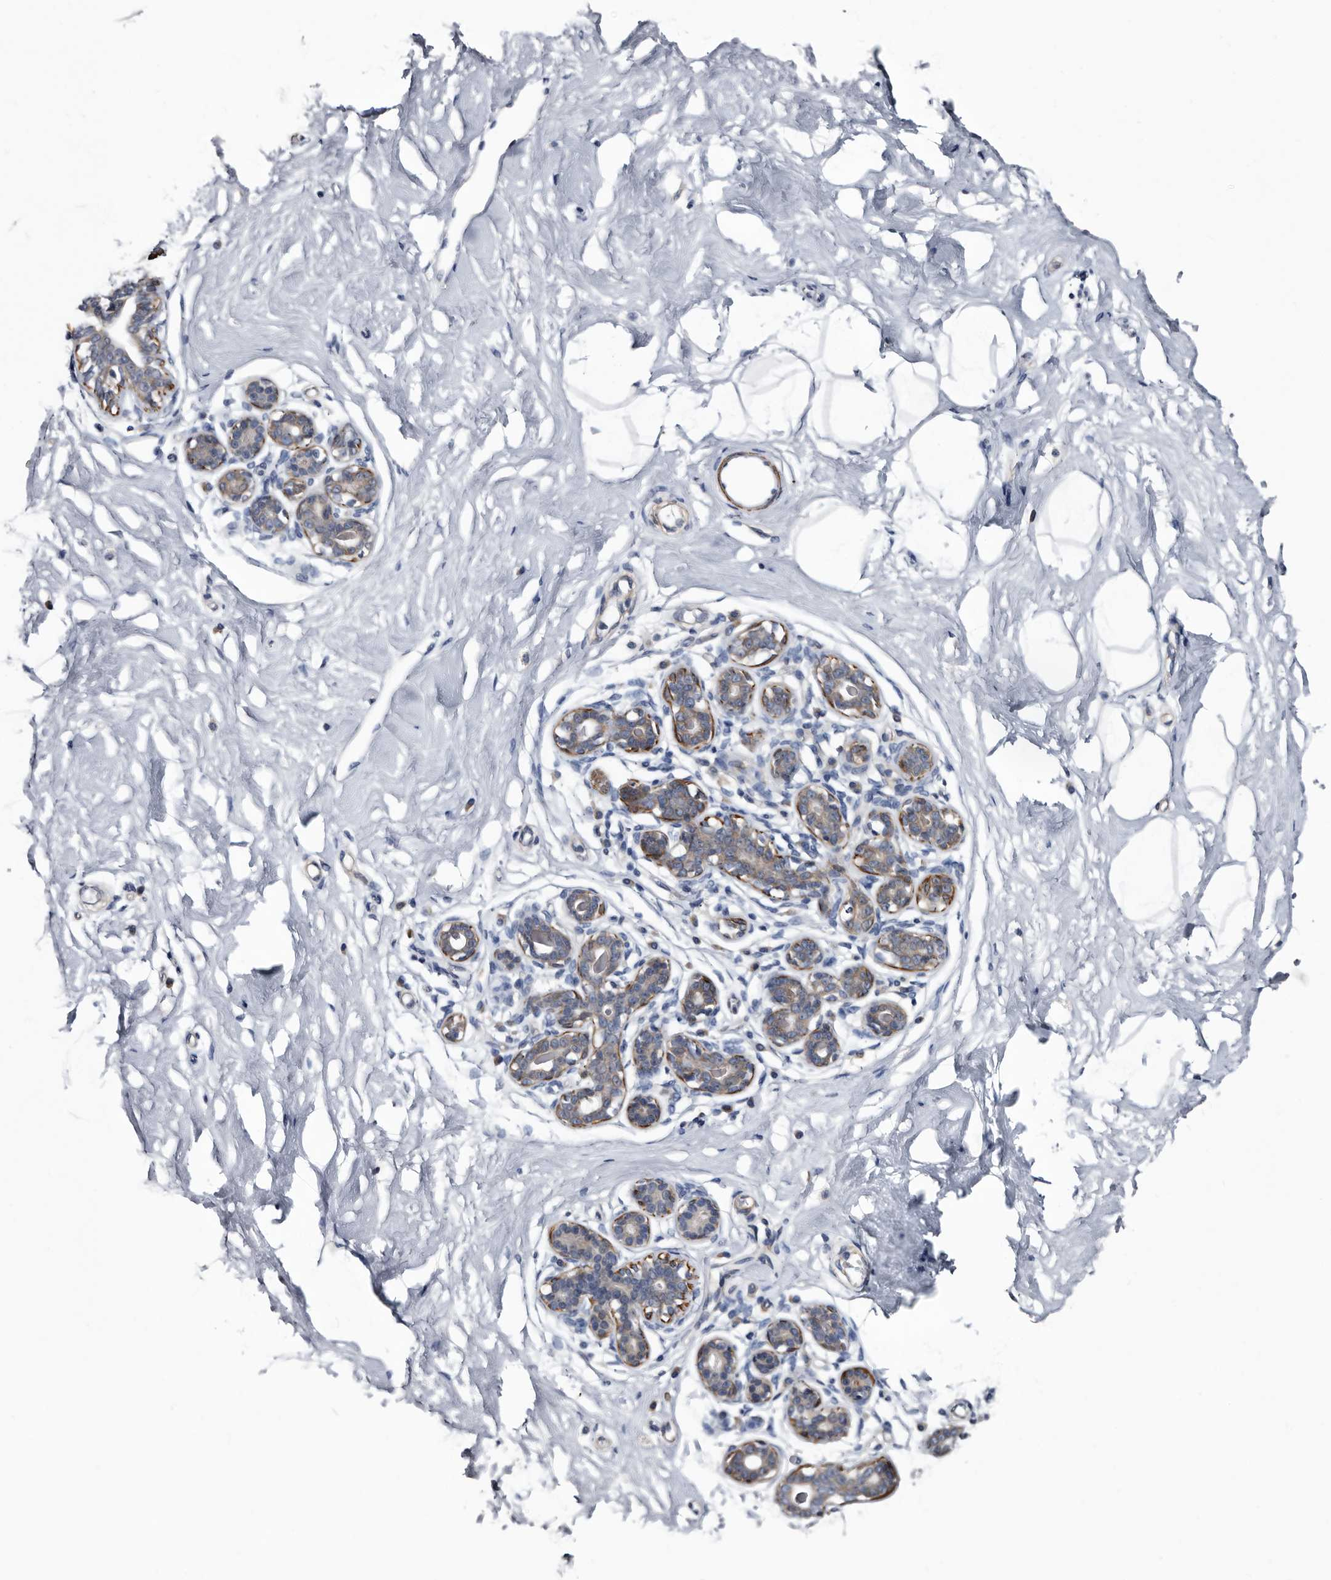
{"staining": {"intensity": "negative", "quantity": "none", "location": "none"}, "tissue": "breast", "cell_type": "Adipocytes", "image_type": "normal", "snomed": [{"axis": "morphology", "description": "Normal tissue, NOS"}, {"axis": "morphology", "description": "Adenoma, NOS"}, {"axis": "topography", "description": "Breast"}], "caption": "Image shows no significant protein staining in adipocytes of unremarkable breast.", "gene": "IARS1", "patient": {"sex": "female", "age": 23}}